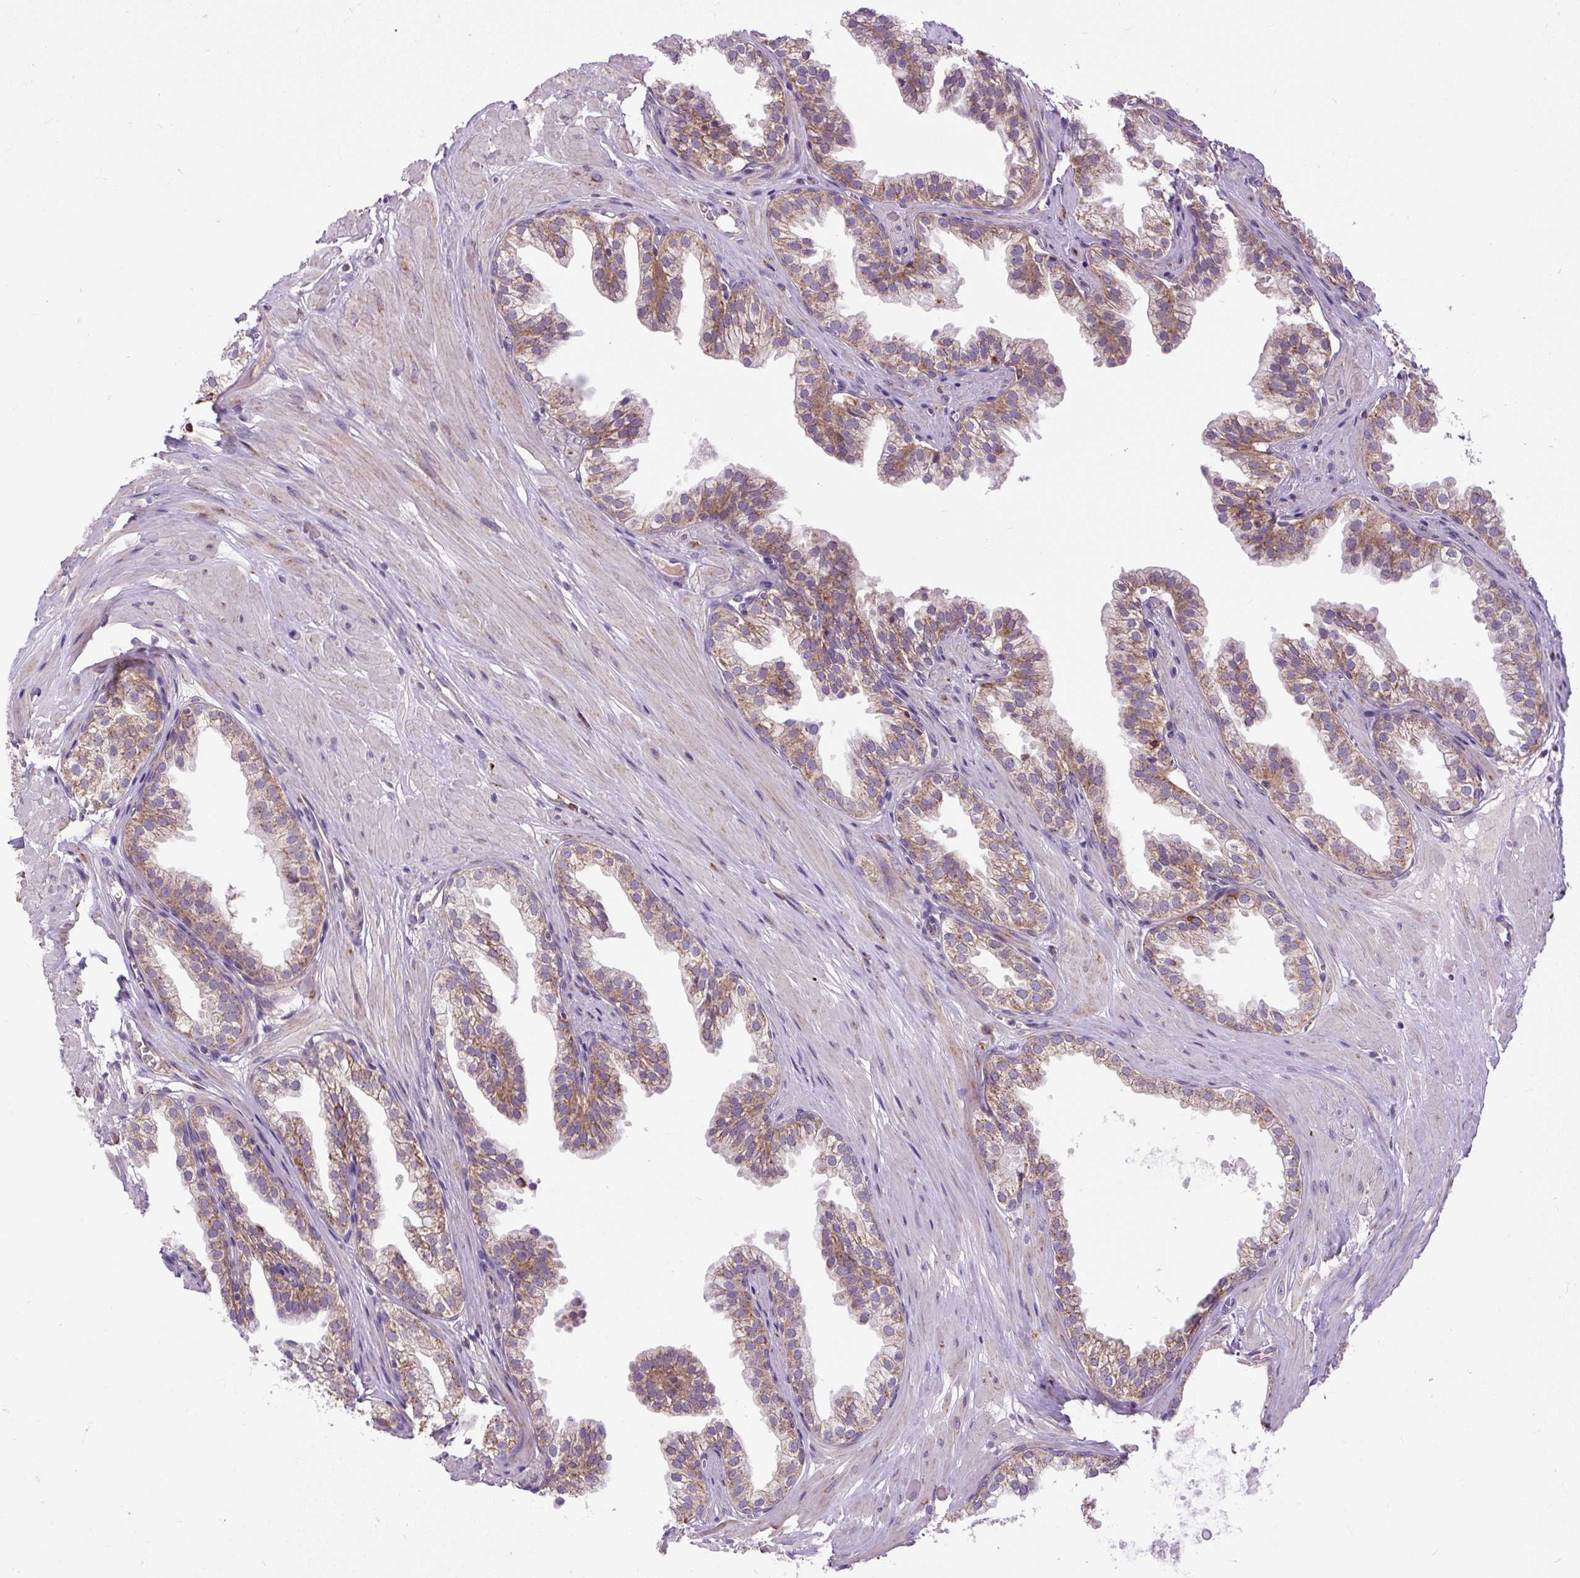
{"staining": {"intensity": "moderate", "quantity": "25%-75%", "location": "cytoplasmic/membranous"}, "tissue": "prostate", "cell_type": "Glandular cells", "image_type": "normal", "snomed": [{"axis": "morphology", "description": "Normal tissue, NOS"}, {"axis": "topography", "description": "Prostate"}, {"axis": "topography", "description": "Peripheral nerve tissue"}], "caption": "This image reveals IHC staining of benign human prostate, with medium moderate cytoplasmic/membranous staining in about 25%-75% of glandular cells.", "gene": "TM2D3", "patient": {"sex": "male", "age": 55}}